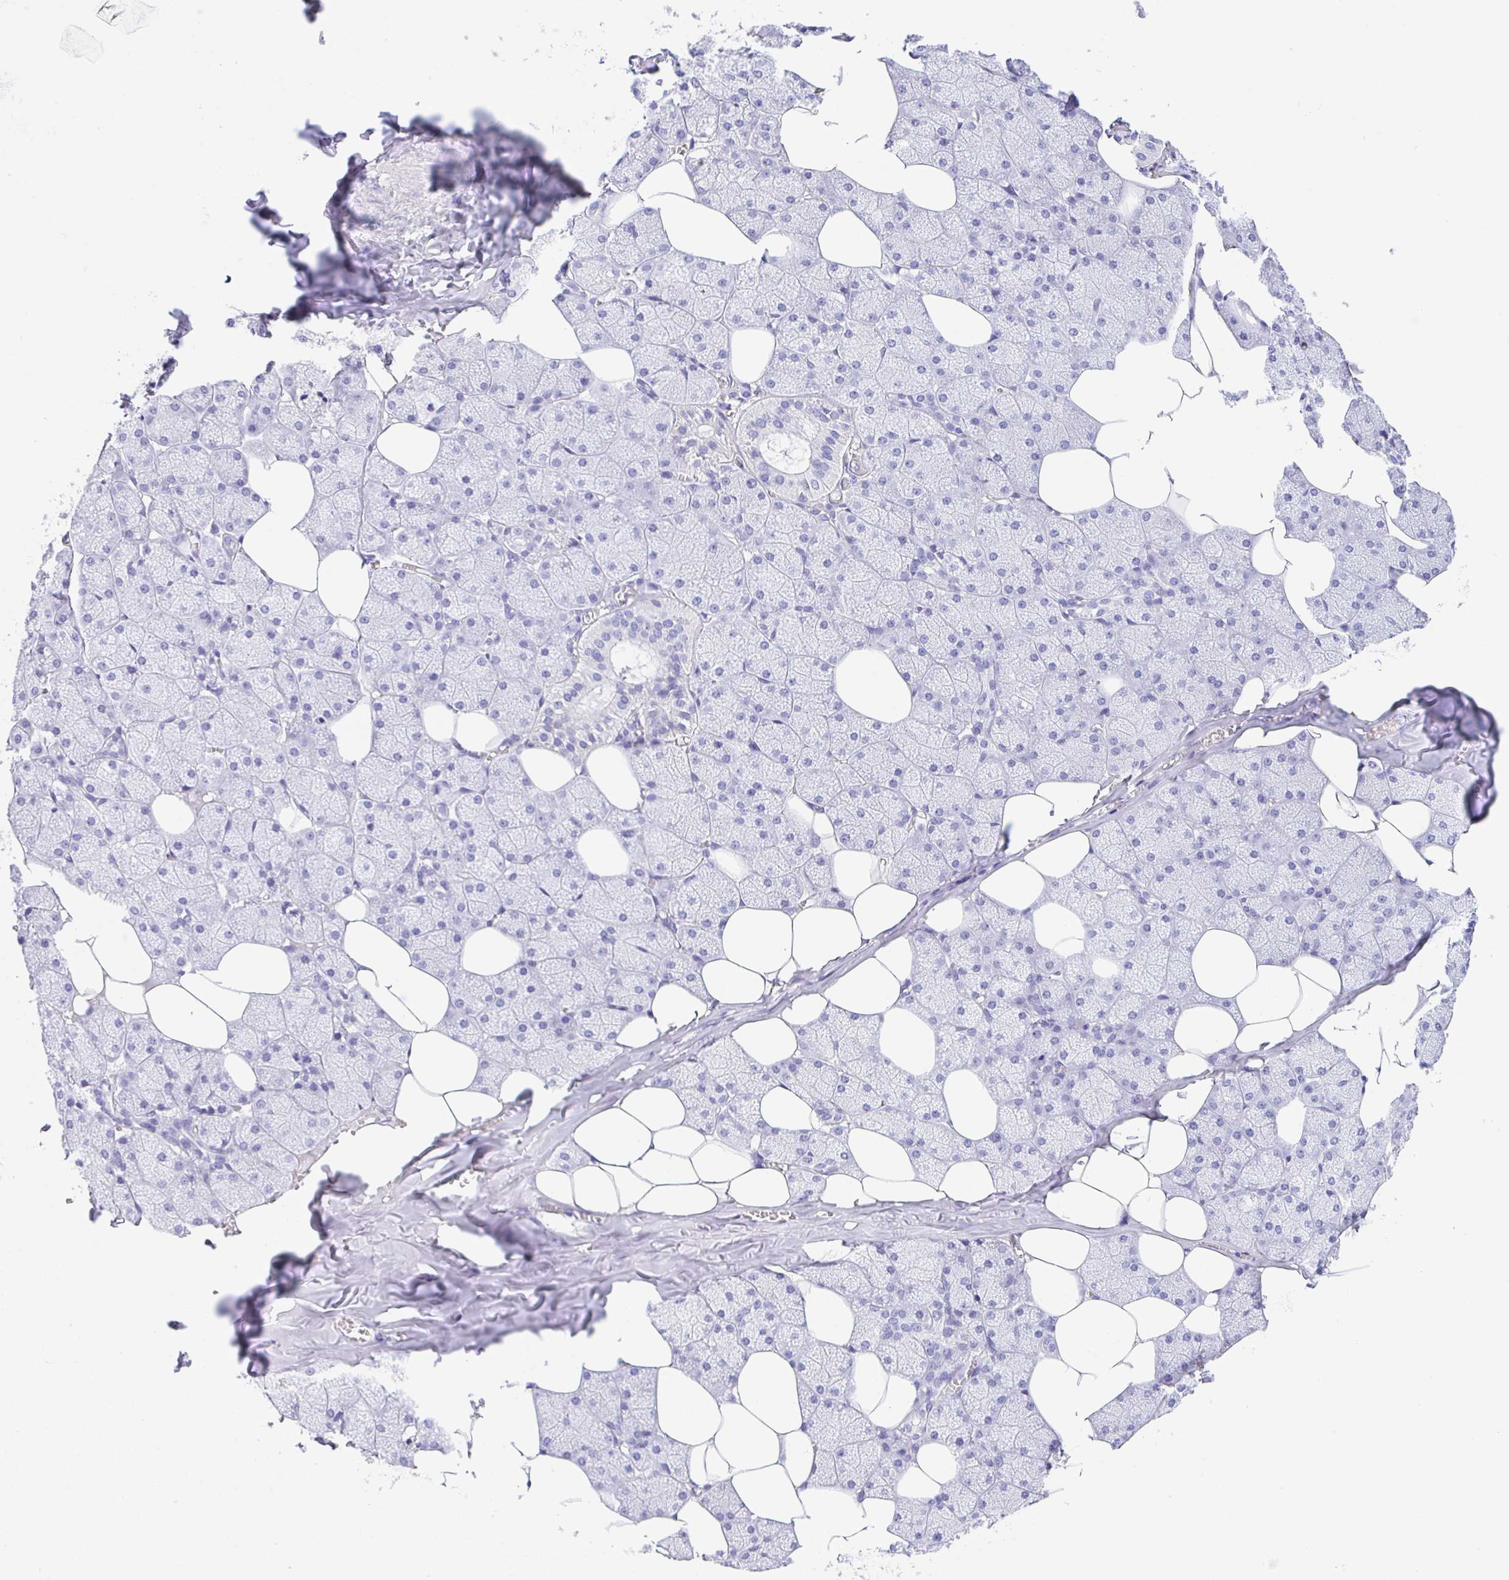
{"staining": {"intensity": "negative", "quantity": "none", "location": "none"}, "tissue": "salivary gland", "cell_type": "Glandular cells", "image_type": "normal", "snomed": [{"axis": "morphology", "description": "Normal tissue, NOS"}, {"axis": "topography", "description": "Salivary gland"}, {"axis": "topography", "description": "Peripheral nerve tissue"}], "caption": "IHC of unremarkable human salivary gland shows no positivity in glandular cells. (Stains: DAB (3,3'-diaminobenzidine) immunohistochemistry (IHC) with hematoxylin counter stain, Microscopy: brightfield microscopy at high magnification).", "gene": "CPA1", "patient": {"sex": "male", "age": 38}}